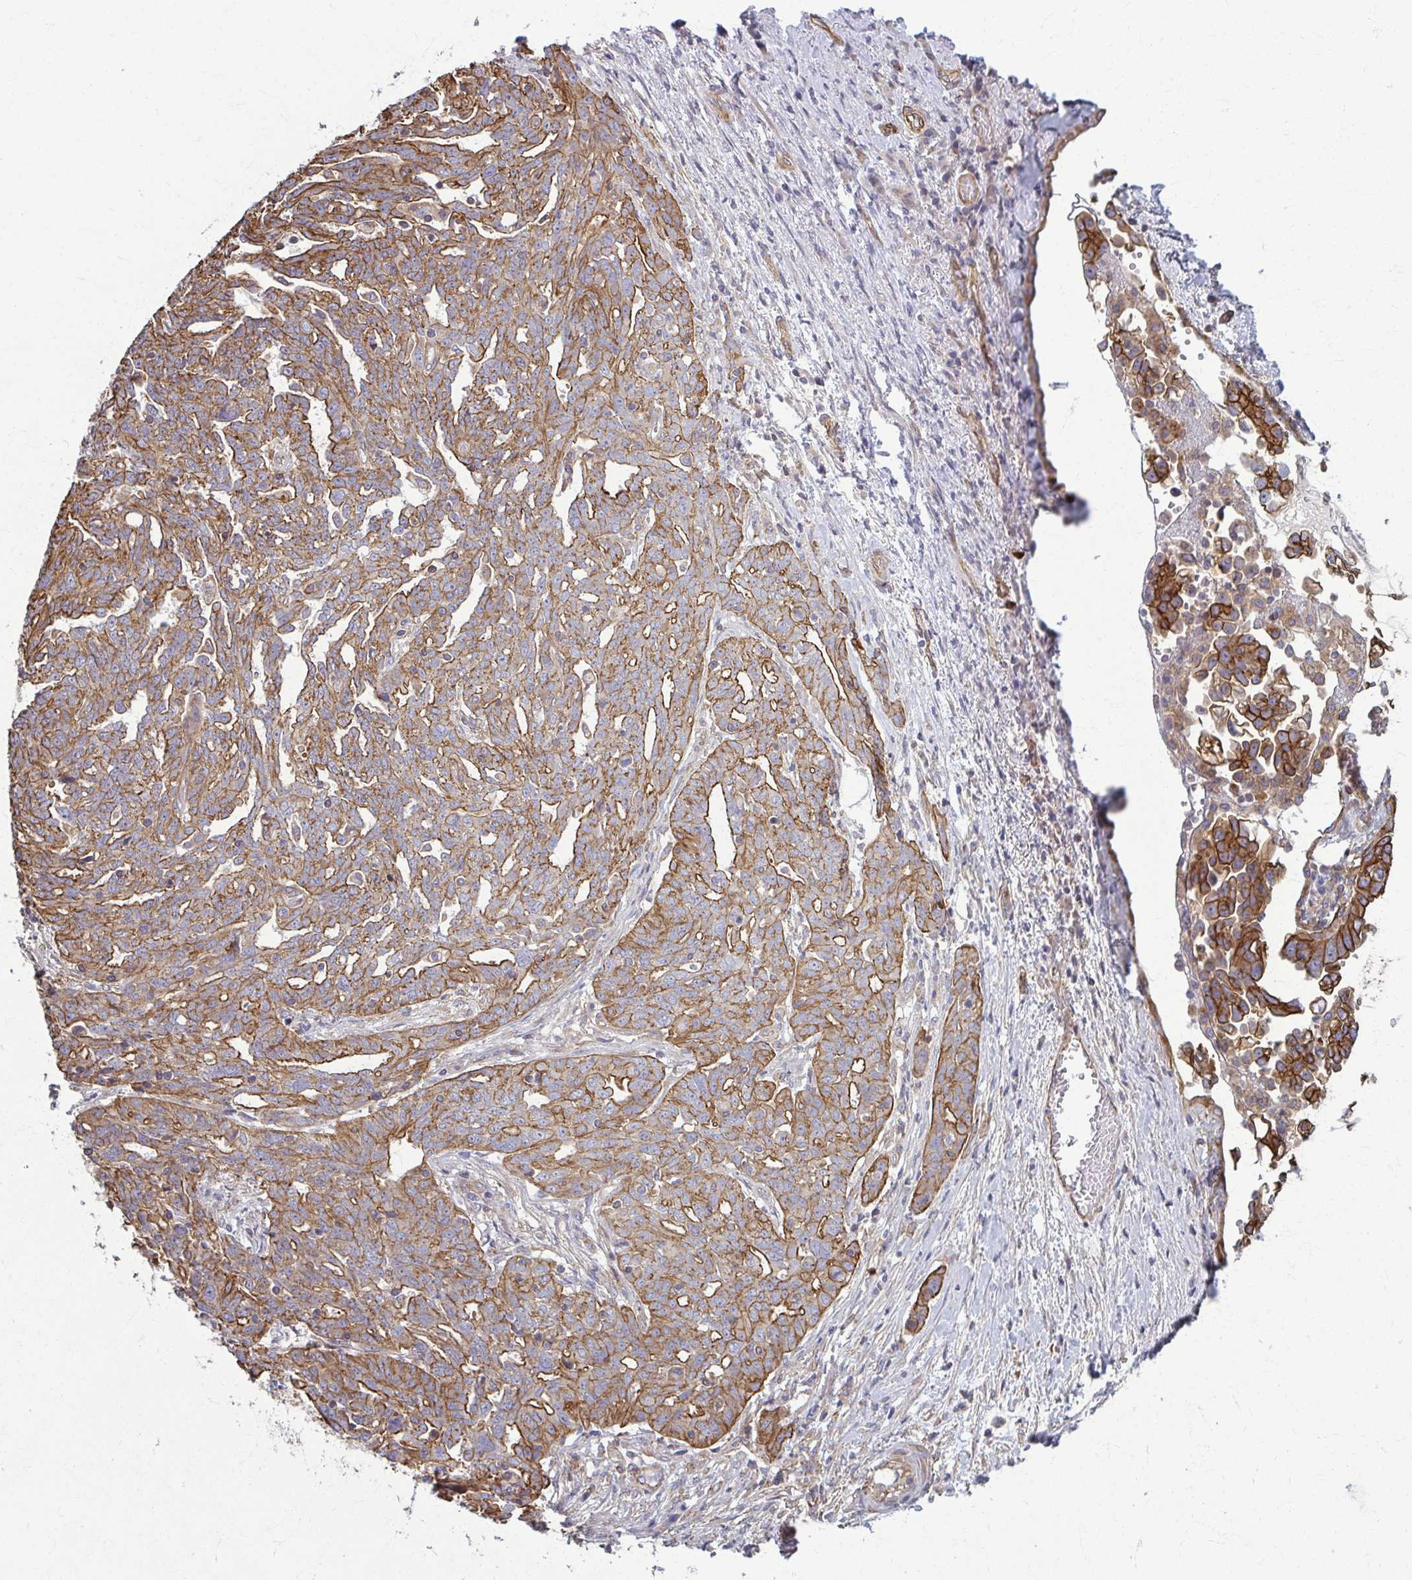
{"staining": {"intensity": "moderate", "quantity": ">75%", "location": "cytoplasmic/membranous"}, "tissue": "ovarian cancer", "cell_type": "Tumor cells", "image_type": "cancer", "snomed": [{"axis": "morphology", "description": "Cystadenocarcinoma, serous, NOS"}, {"axis": "topography", "description": "Ovary"}], "caption": "A micrograph of human ovarian cancer (serous cystadenocarcinoma) stained for a protein demonstrates moderate cytoplasmic/membranous brown staining in tumor cells.", "gene": "EID2B", "patient": {"sex": "female", "age": 67}}